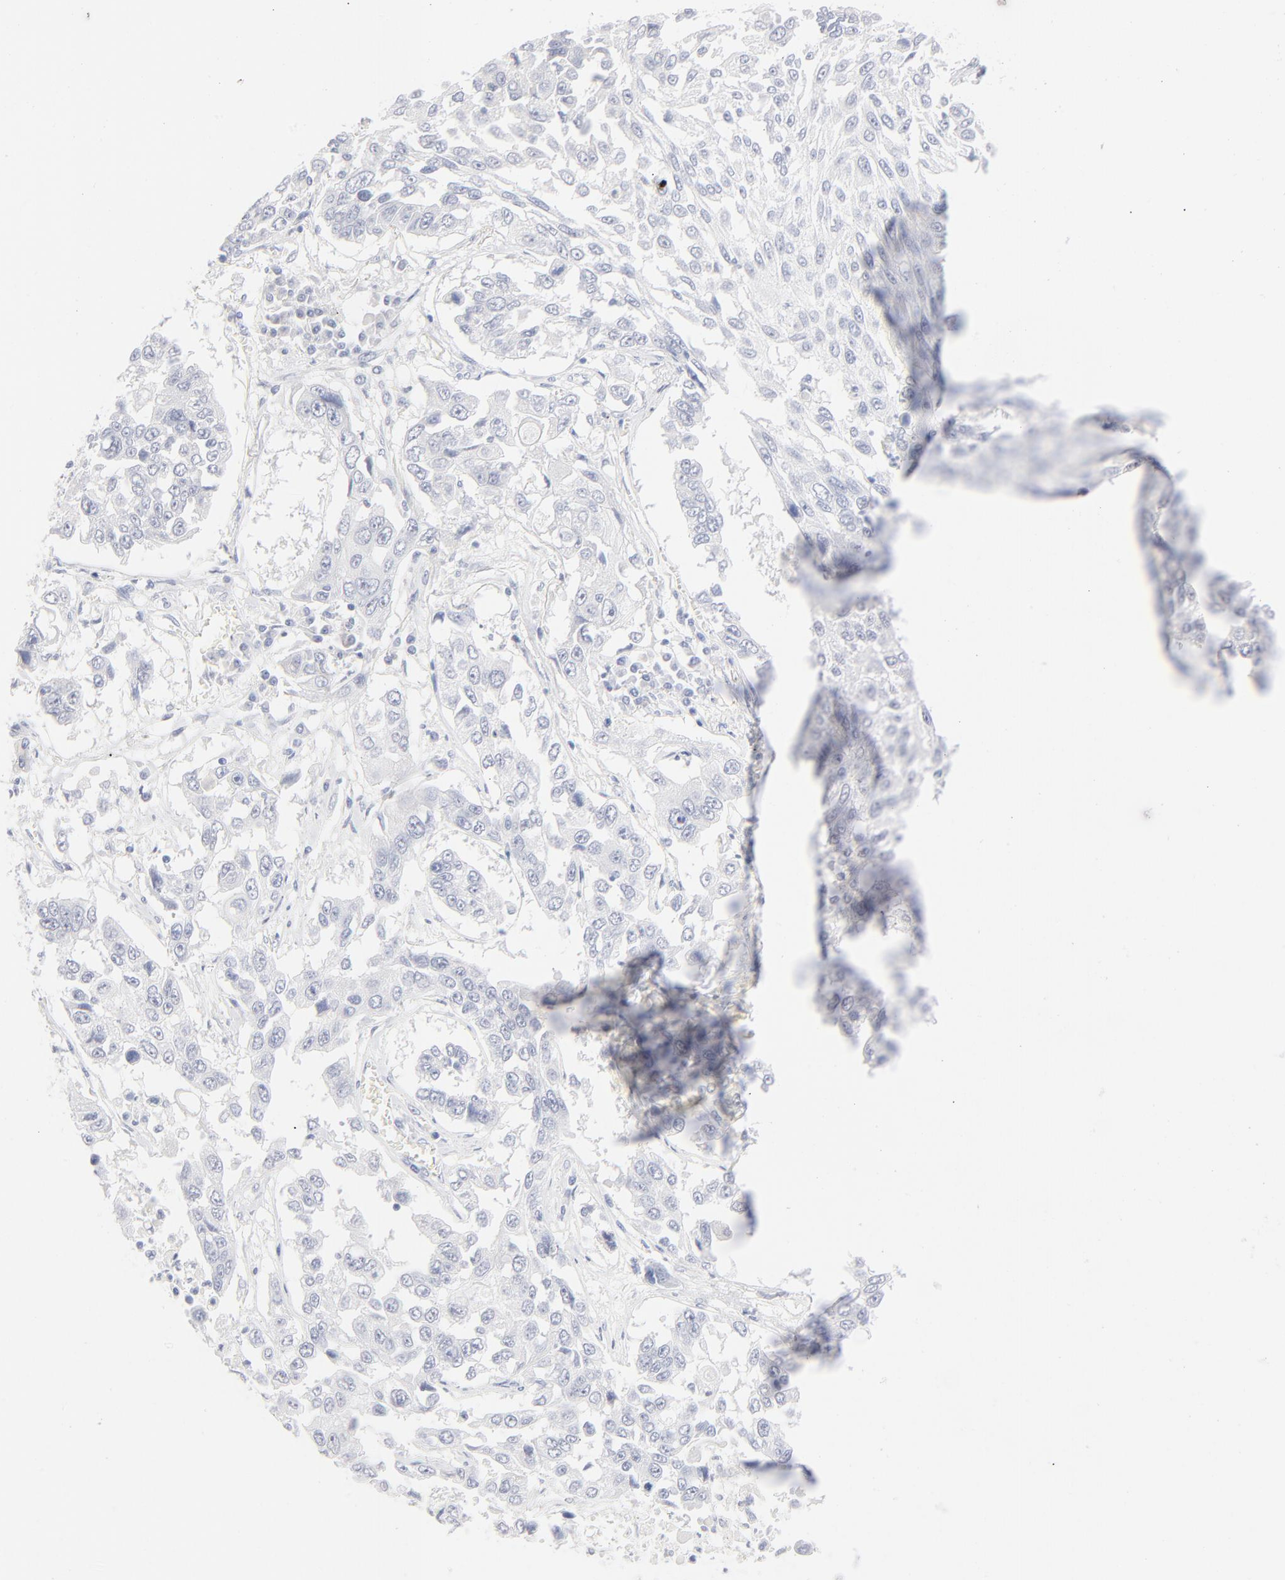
{"staining": {"intensity": "negative", "quantity": "none", "location": "none"}, "tissue": "lung cancer", "cell_type": "Tumor cells", "image_type": "cancer", "snomed": [{"axis": "morphology", "description": "Squamous cell carcinoma, NOS"}, {"axis": "topography", "description": "Lung"}], "caption": "This is a micrograph of immunohistochemistry staining of lung cancer, which shows no positivity in tumor cells.", "gene": "ONECUT1", "patient": {"sex": "male", "age": 71}}